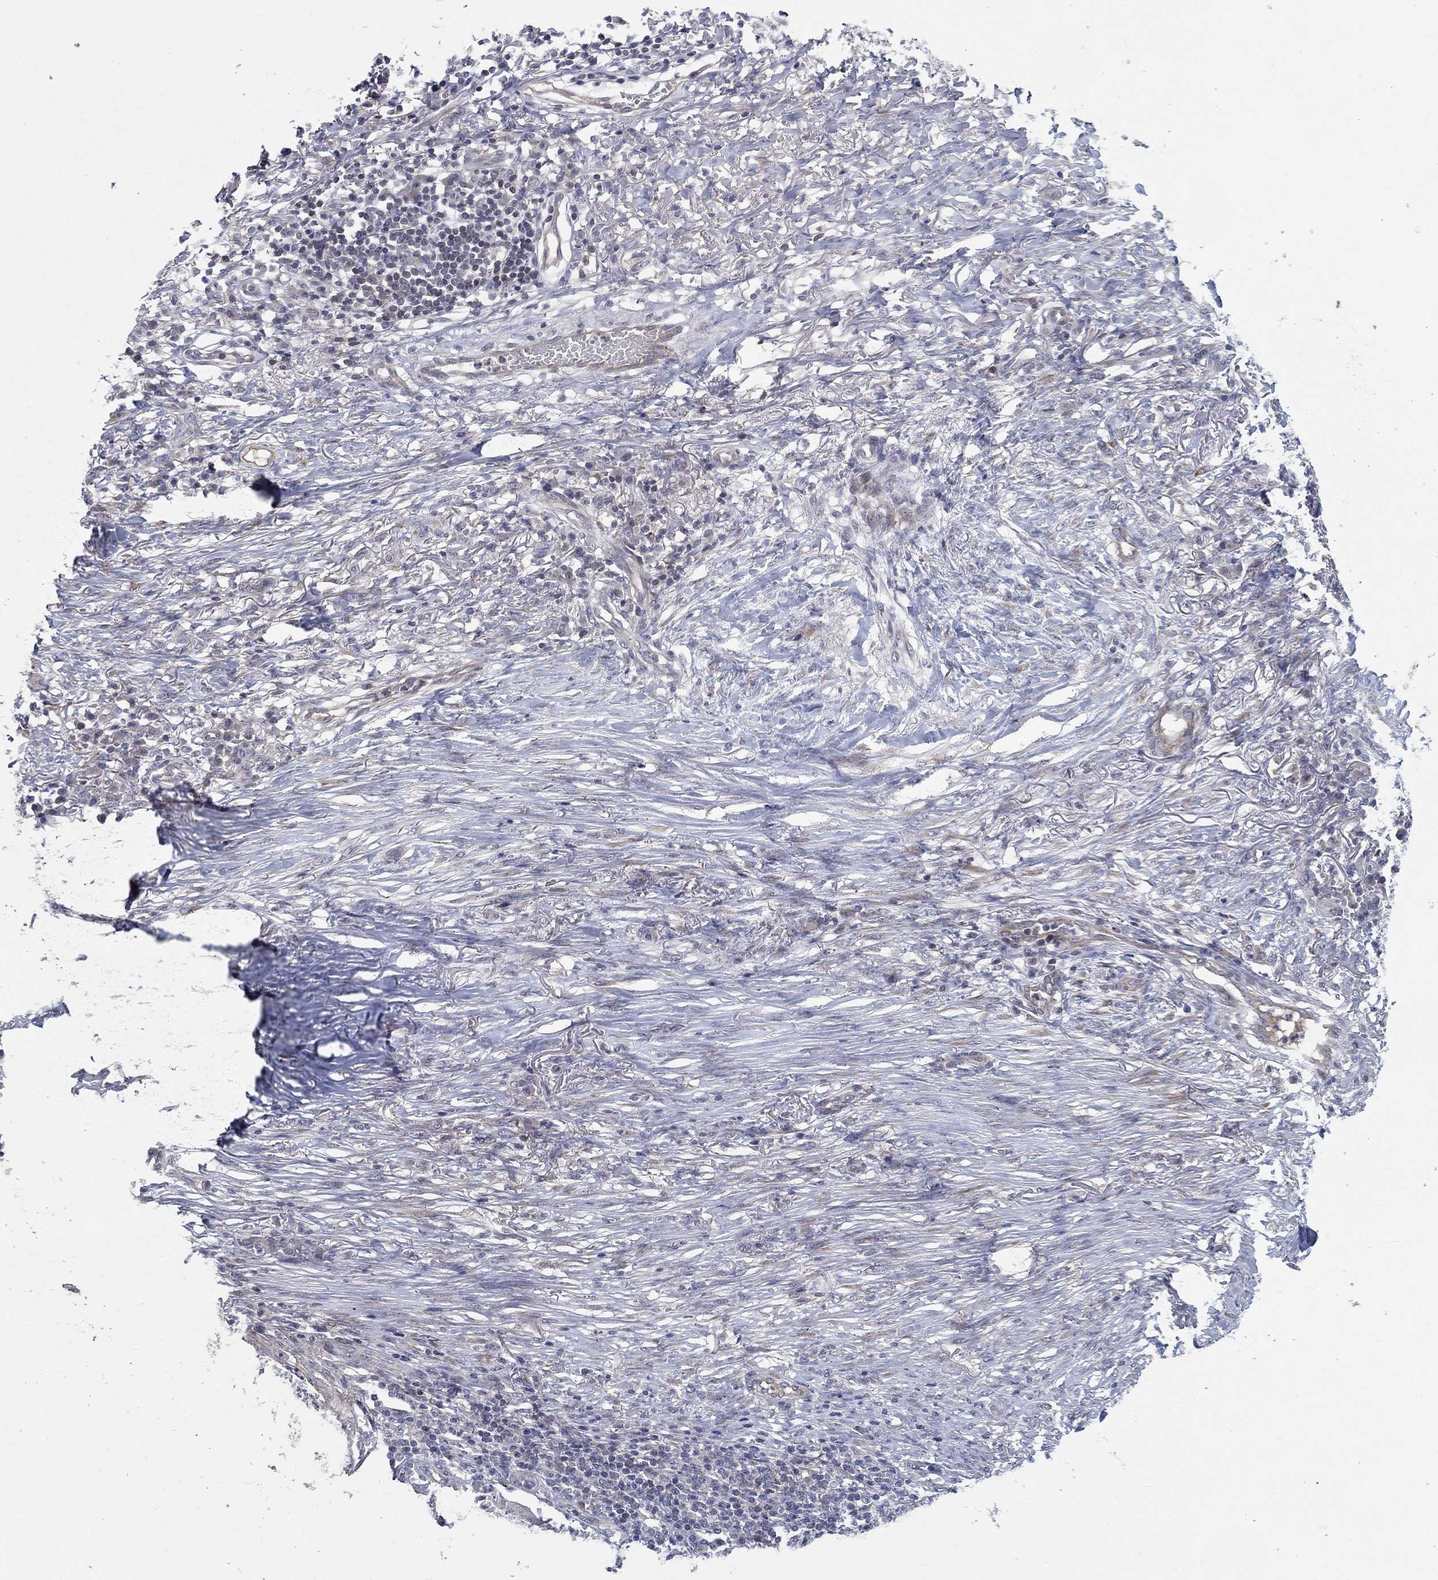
{"staining": {"intensity": "negative", "quantity": "none", "location": "none"}, "tissue": "skin cancer", "cell_type": "Tumor cells", "image_type": "cancer", "snomed": [{"axis": "morphology", "description": "Squamous cell carcinoma, NOS"}, {"axis": "topography", "description": "Skin"}], "caption": "High power microscopy micrograph of an IHC photomicrograph of squamous cell carcinoma (skin), revealing no significant staining in tumor cells. (Immunohistochemistry (ihc), brightfield microscopy, high magnification).", "gene": "CETN3", "patient": {"sex": "male", "age": 70}}